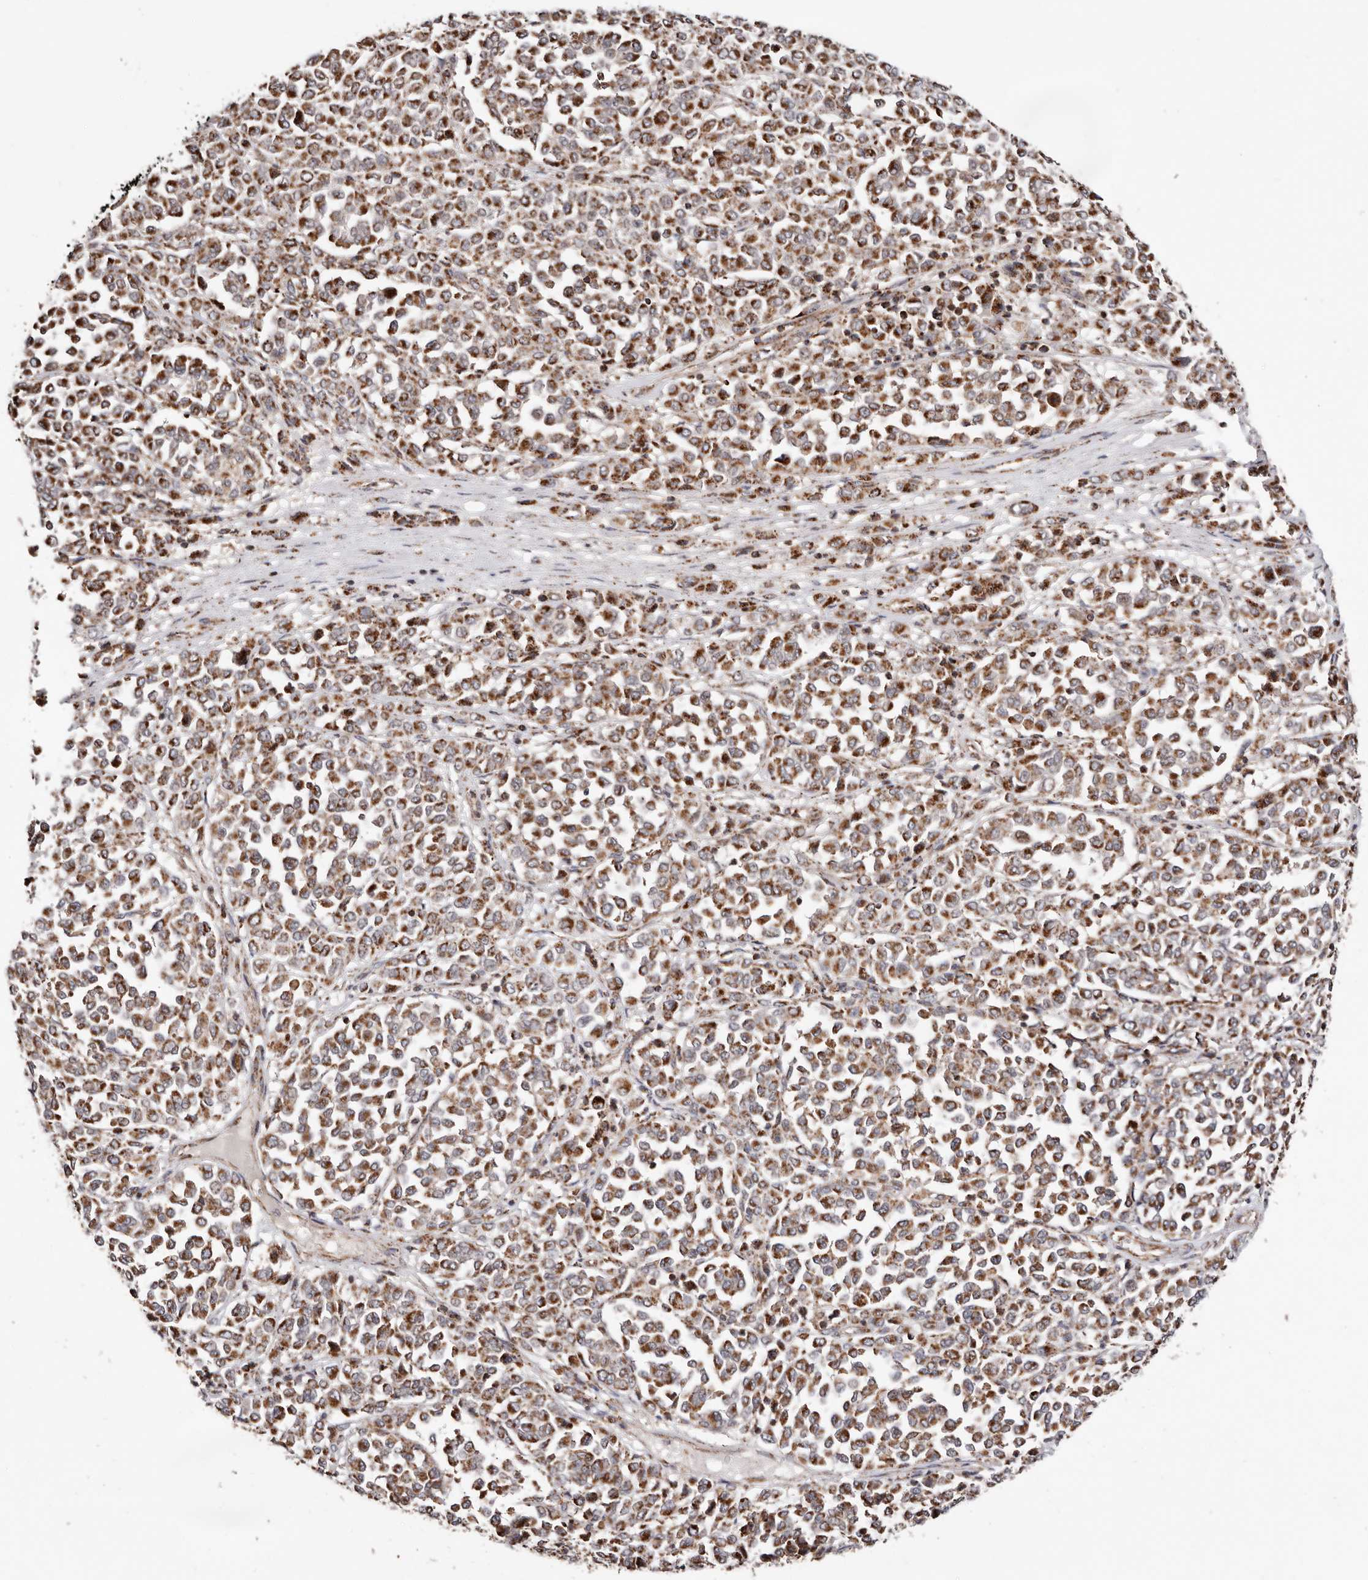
{"staining": {"intensity": "strong", "quantity": ">75%", "location": "cytoplasmic/membranous"}, "tissue": "melanoma", "cell_type": "Tumor cells", "image_type": "cancer", "snomed": [{"axis": "morphology", "description": "Malignant melanoma, Metastatic site"}, {"axis": "topography", "description": "Pancreas"}], "caption": "Melanoma was stained to show a protein in brown. There is high levels of strong cytoplasmic/membranous staining in approximately >75% of tumor cells.", "gene": "PRKACB", "patient": {"sex": "female", "age": 30}}